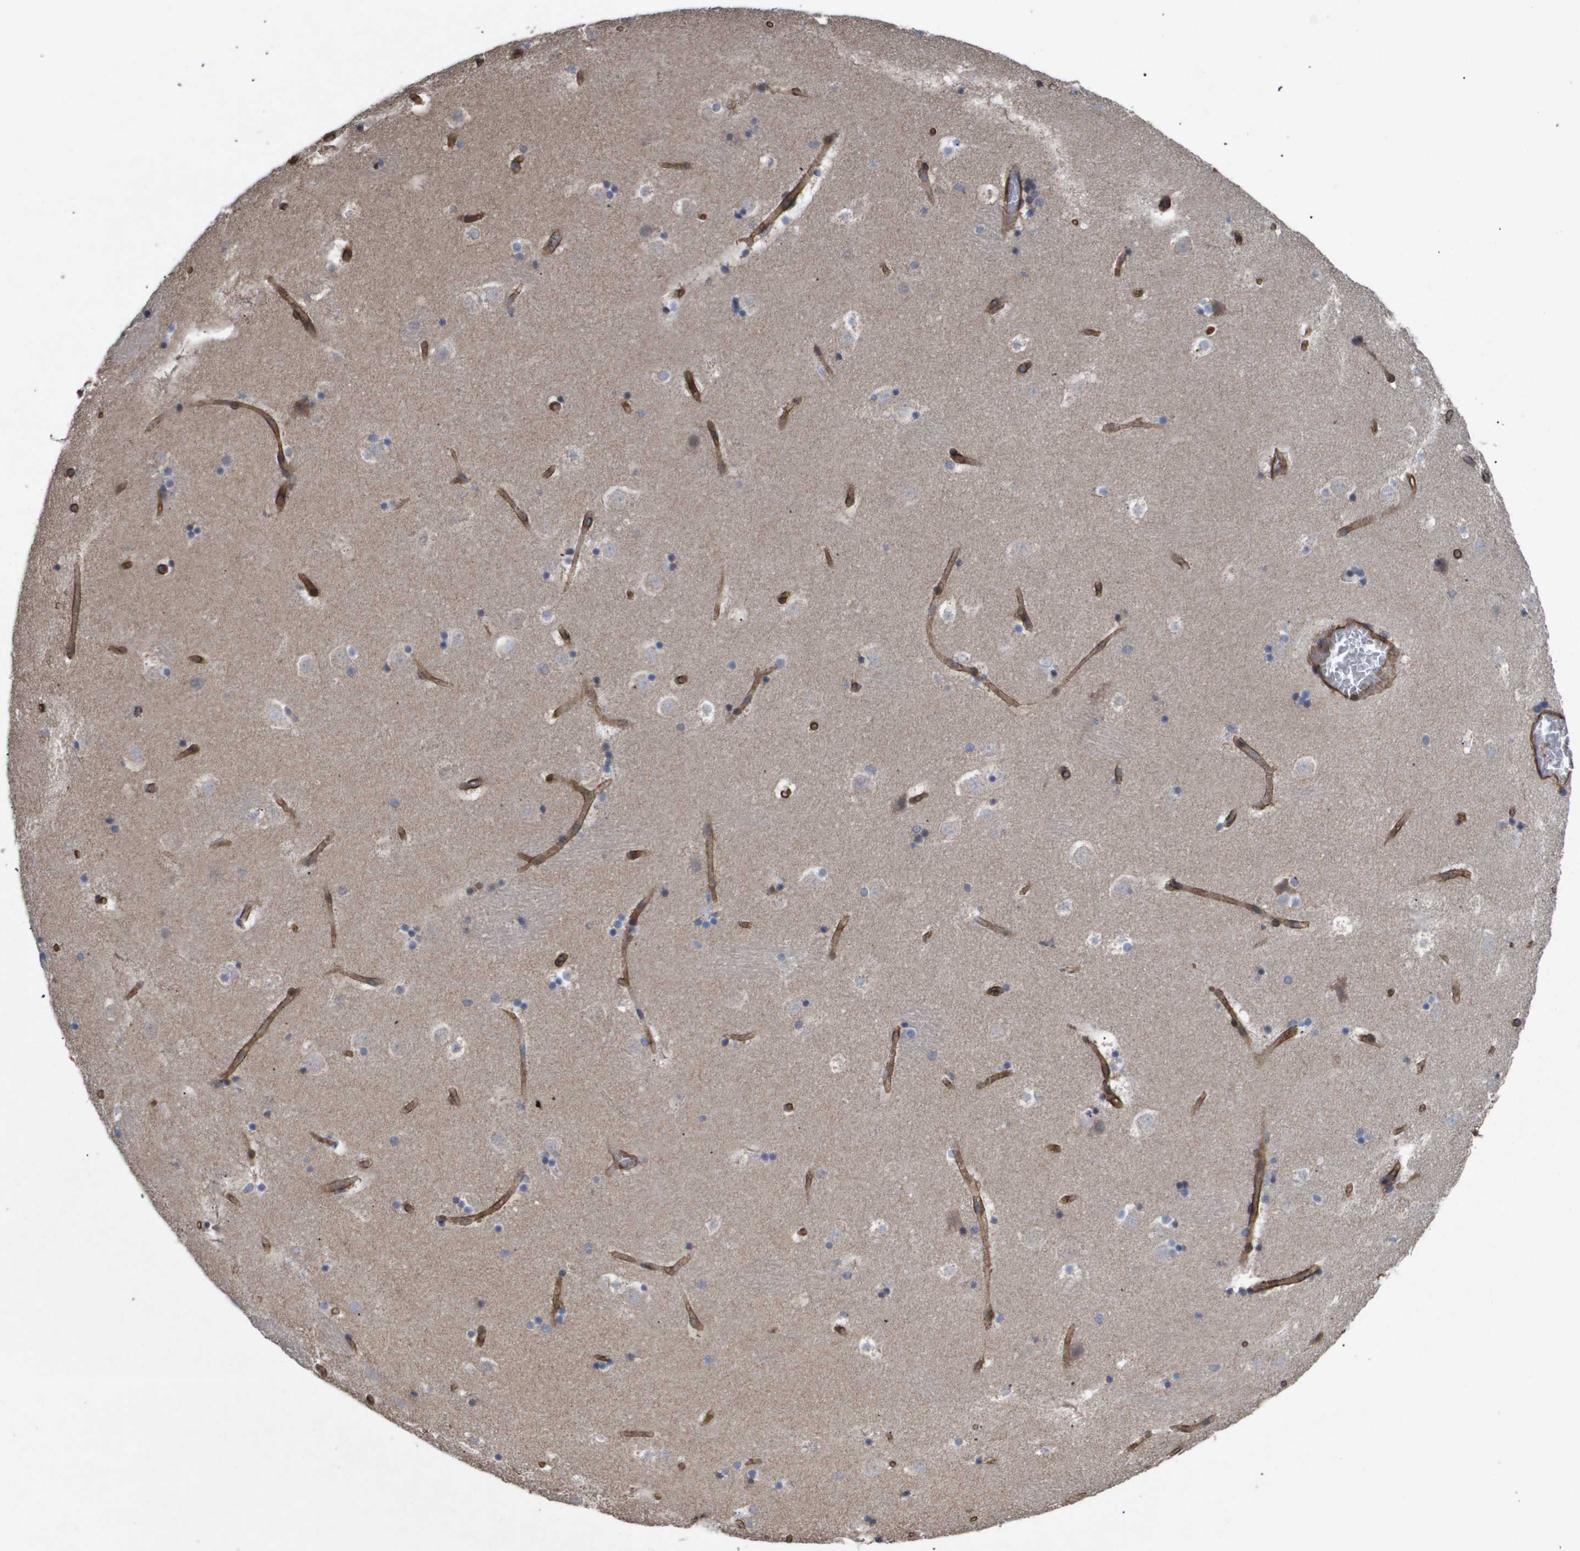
{"staining": {"intensity": "negative", "quantity": "none", "location": "none"}, "tissue": "caudate", "cell_type": "Glial cells", "image_type": "normal", "snomed": [{"axis": "morphology", "description": "Normal tissue, NOS"}, {"axis": "topography", "description": "Lateral ventricle wall"}], "caption": "High power microscopy image of an immunohistochemistry (IHC) micrograph of benign caudate, revealing no significant expression in glial cells. (DAB immunohistochemistry with hematoxylin counter stain).", "gene": "TNS1", "patient": {"sex": "male", "age": 45}}